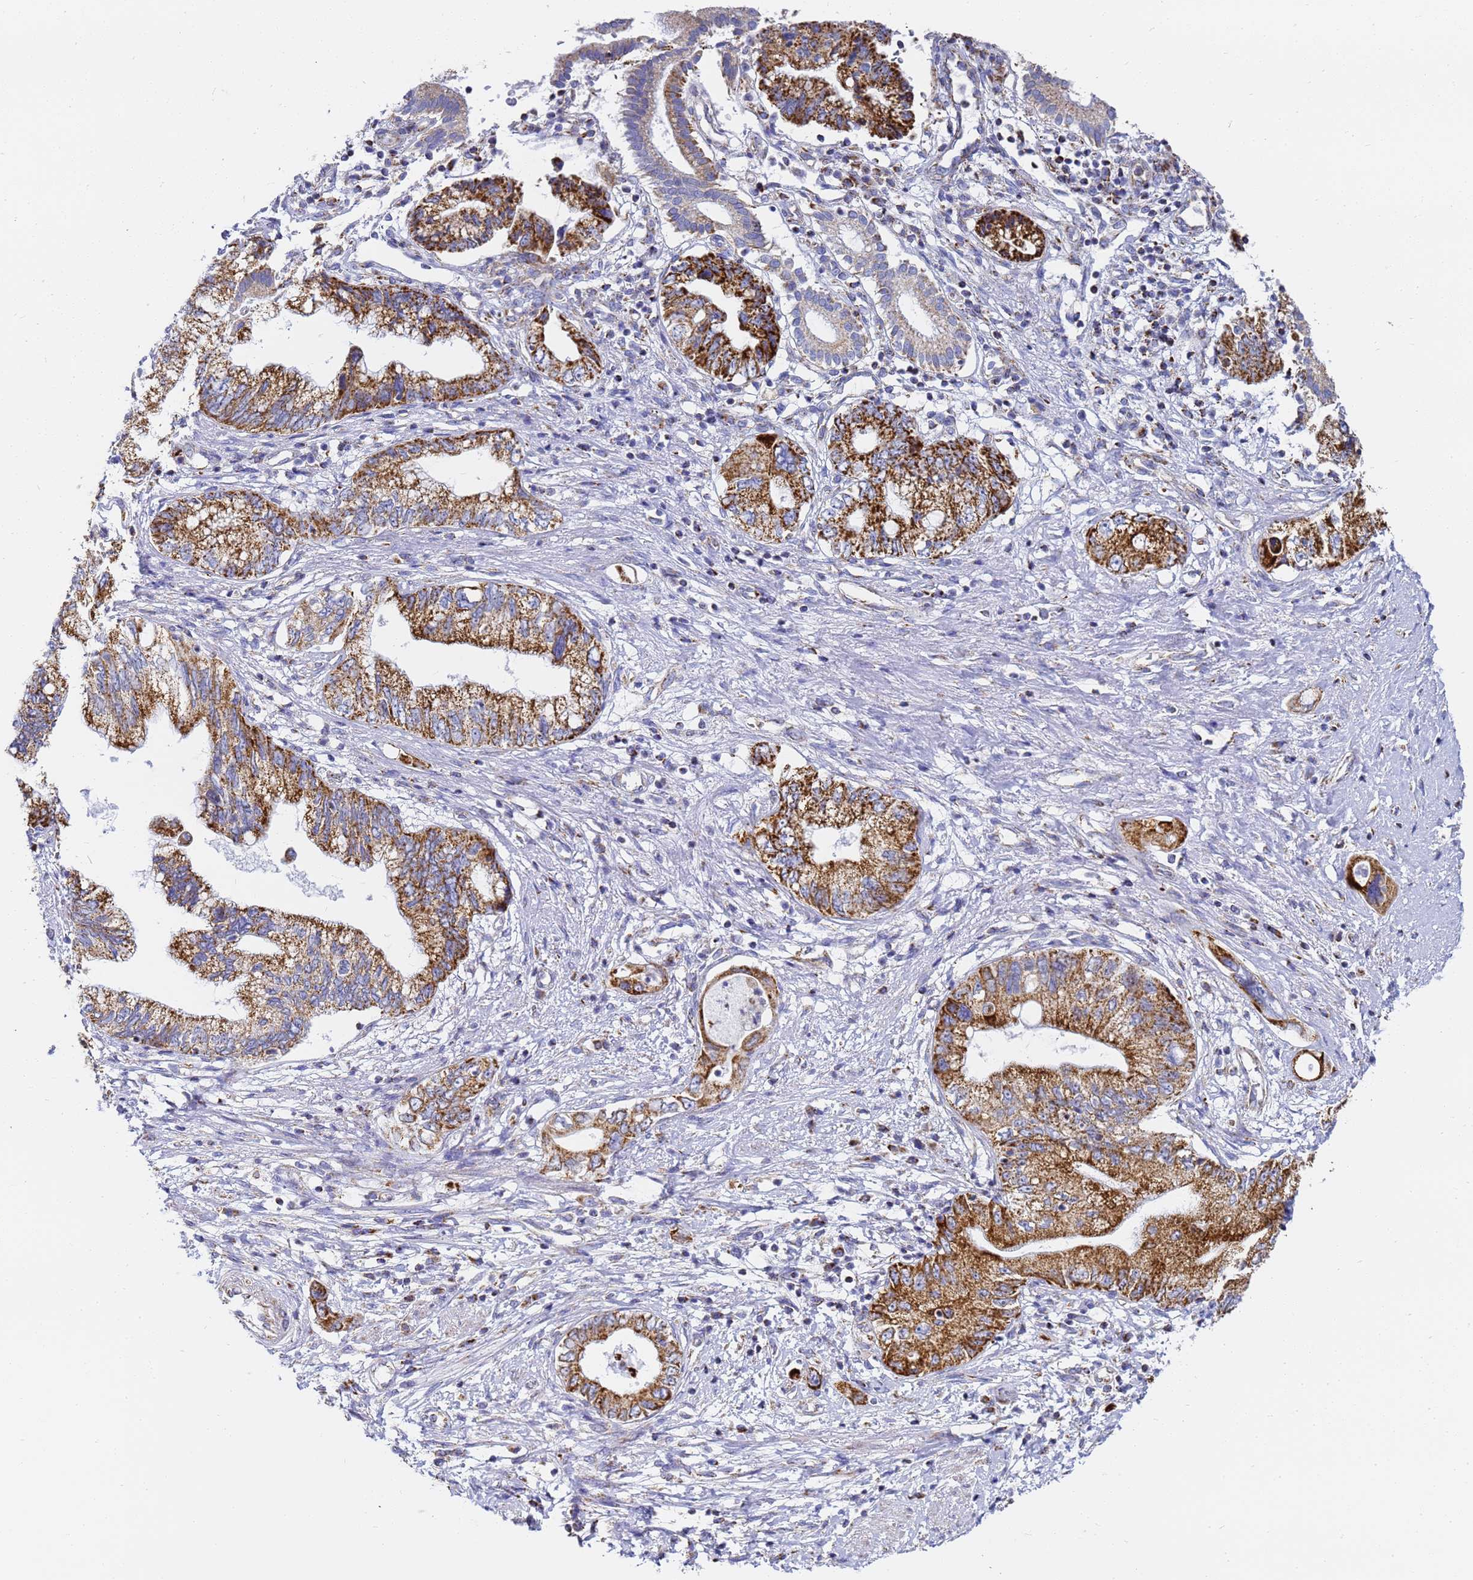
{"staining": {"intensity": "strong", "quantity": ">75%", "location": "cytoplasmic/membranous"}, "tissue": "pancreatic cancer", "cell_type": "Tumor cells", "image_type": "cancer", "snomed": [{"axis": "morphology", "description": "Adenocarcinoma, NOS"}, {"axis": "topography", "description": "Pancreas"}], "caption": "A high amount of strong cytoplasmic/membranous expression is appreciated in about >75% of tumor cells in pancreatic cancer tissue.", "gene": "CNIH4", "patient": {"sex": "female", "age": 73}}